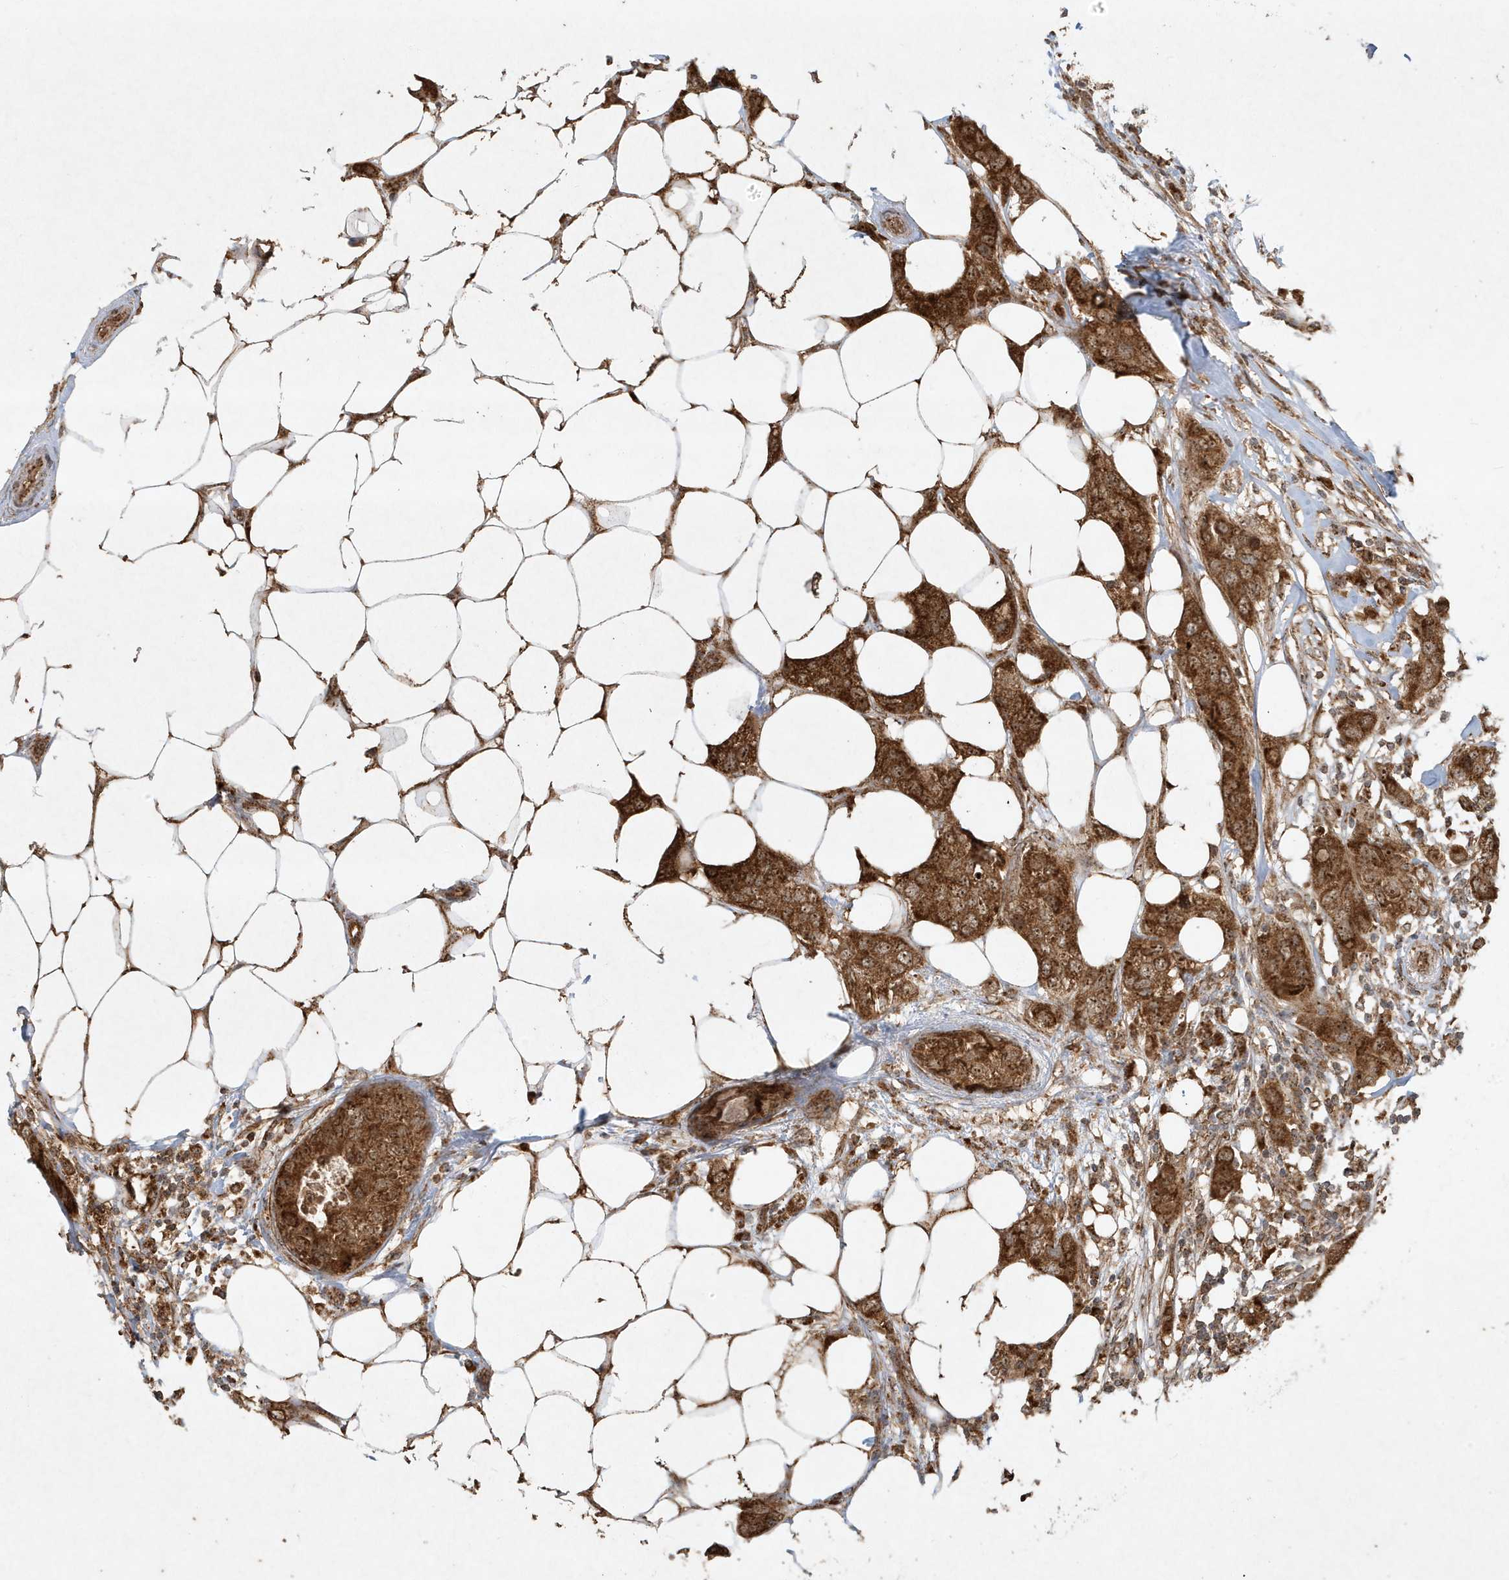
{"staining": {"intensity": "strong", "quantity": ">75%", "location": "cytoplasmic/membranous,nuclear"}, "tissue": "breast cancer", "cell_type": "Tumor cells", "image_type": "cancer", "snomed": [{"axis": "morphology", "description": "Duct carcinoma"}, {"axis": "topography", "description": "Breast"}], "caption": "Human breast cancer (infiltrating ductal carcinoma) stained with a protein marker reveals strong staining in tumor cells.", "gene": "ABCB9", "patient": {"sex": "female", "age": 50}}